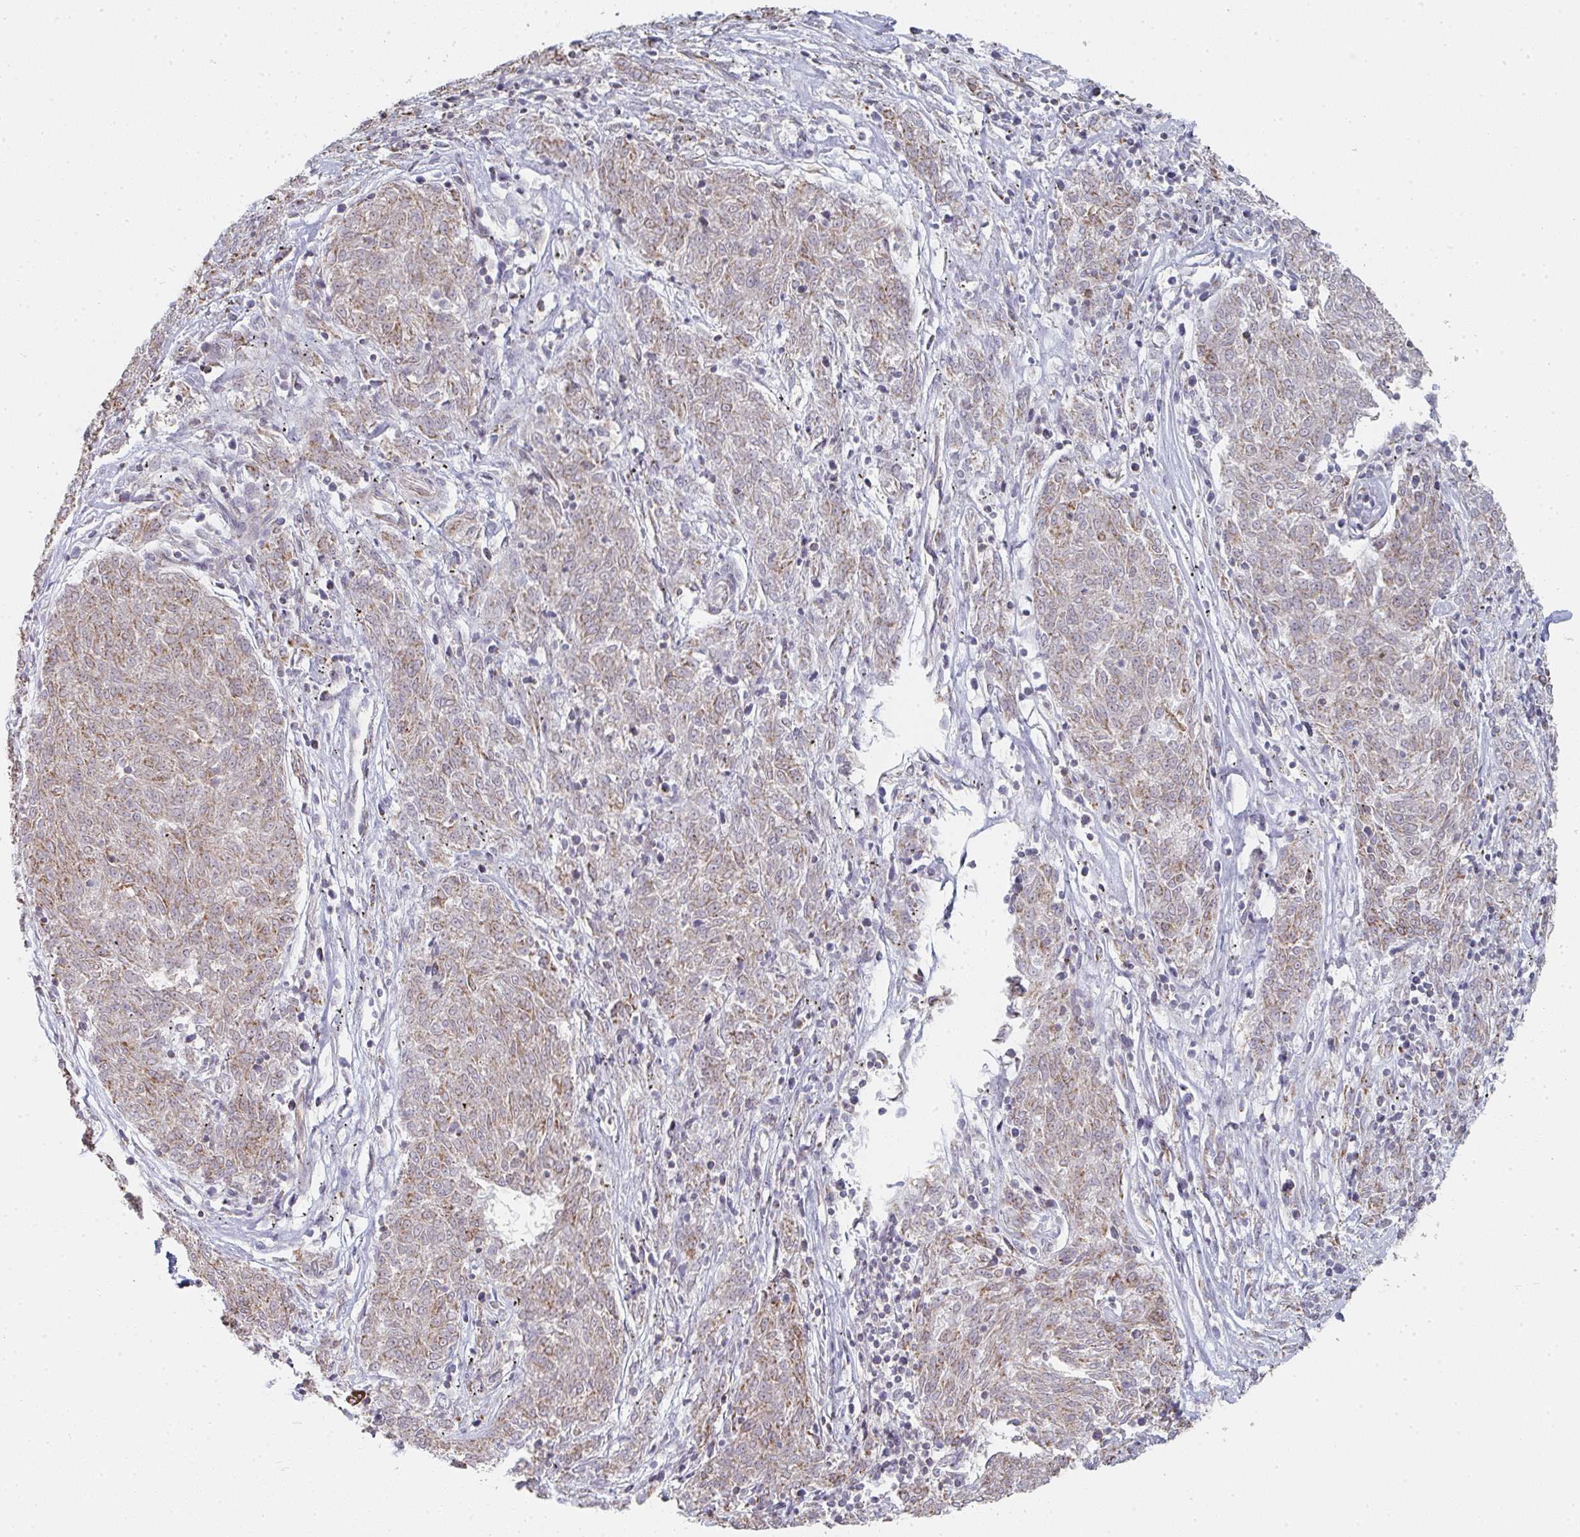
{"staining": {"intensity": "weak", "quantity": ">75%", "location": "cytoplasmic/membranous"}, "tissue": "melanoma", "cell_type": "Tumor cells", "image_type": "cancer", "snomed": [{"axis": "morphology", "description": "Malignant melanoma, NOS"}, {"axis": "topography", "description": "Skin"}], "caption": "Immunohistochemistry (IHC) of malignant melanoma shows low levels of weak cytoplasmic/membranous staining in approximately >75% of tumor cells. Using DAB (3,3'-diaminobenzidine) (brown) and hematoxylin (blue) stains, captured at high magnification using brightfield microscopy.", "gene": "ZNF526", "patient": {"sex": "female", "age": 72}}